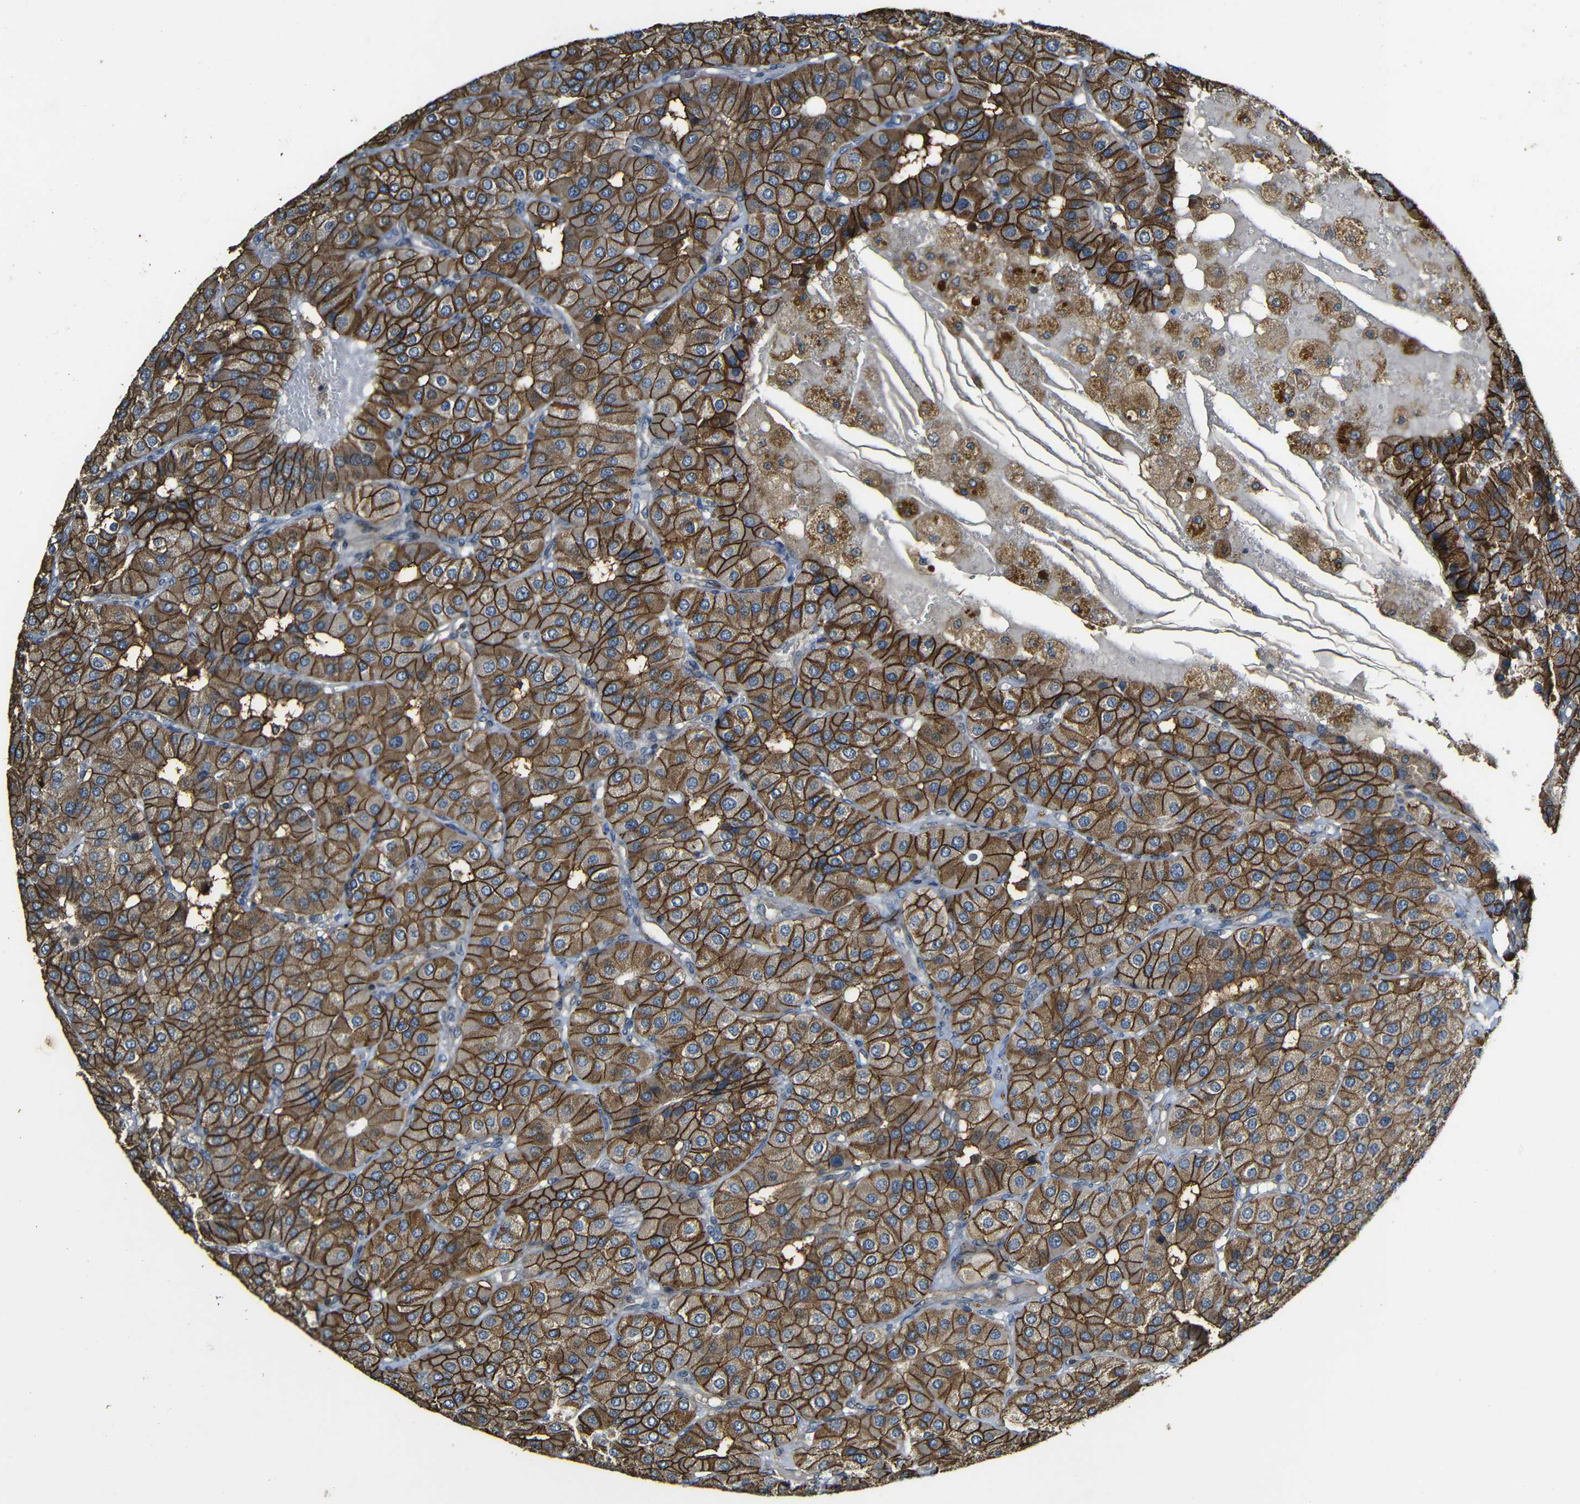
{"staining": {"intensity": "strong", "quantity": ">75%", "location": "cytoplasmic/membranous"}, "tissue": "parathyroid gland", "cell_type": "Glandular cells", "image_type": "normal", "snomed": [{"axis": "morphology", "description": "Normal tissue, NOS"}, {"axis": "morphology", "description": "Adenoma, NOS"}, {"axis": "topography", "description": "Parathyroid gland"}], "caption": "Glandular cells reveal high levels of strong cytoplasmic/membranous expression in about >75% of cells in unremarkable human parathyroid gland. (brown staining indicates protein expression, while blue staining denotes nuclei).", "gene": "CASP8", "patient": {"sex": "female", "age": 86}}